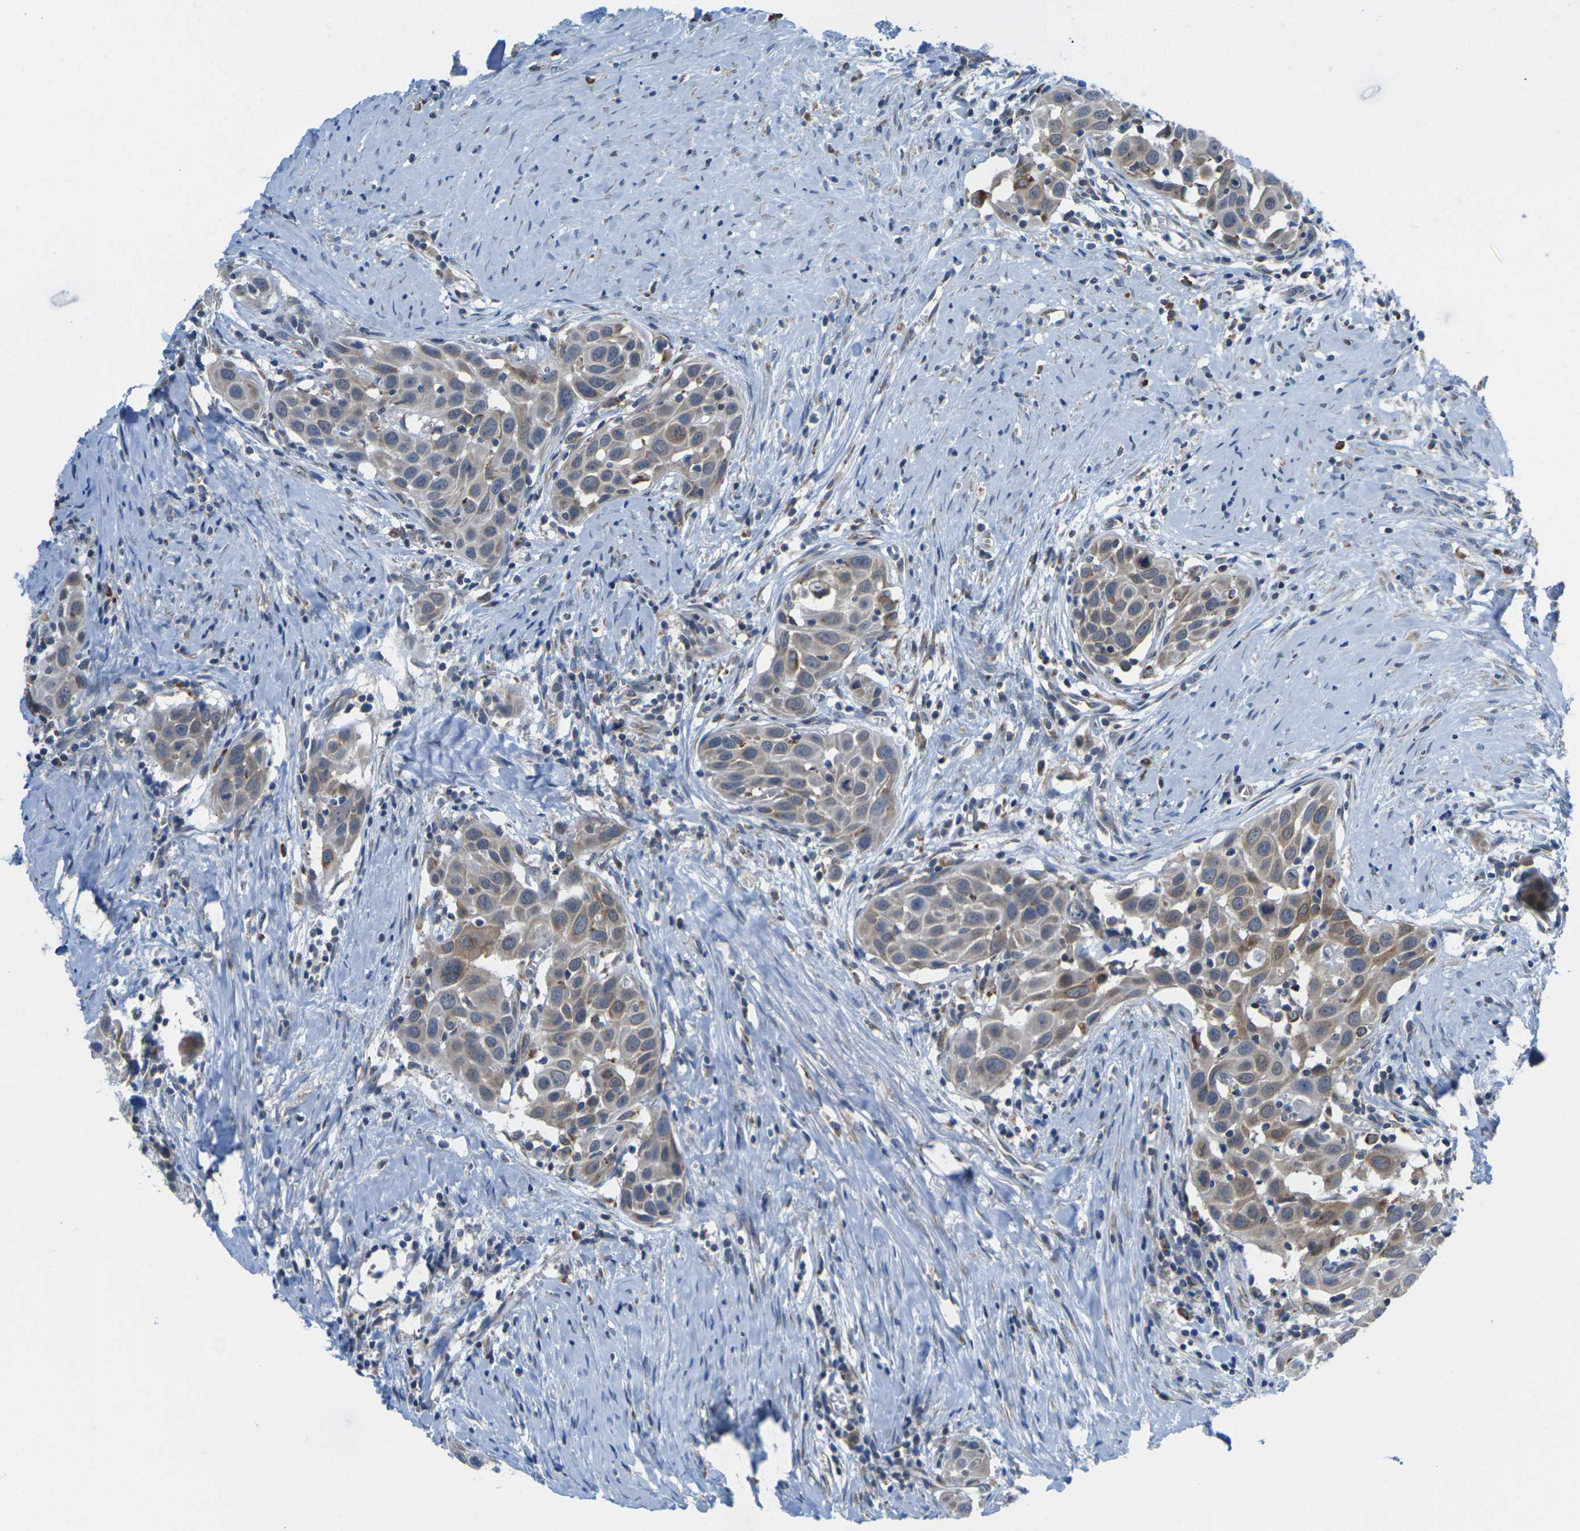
{"staining": {"intensity": "moderate", "quantity": "<25%", "location": "cytoplasmic/membranous"}, "tissue": "head and neck cancer", "cell_type": "Tumor cells", "image_type": "cancer", "snomed": [{"axis": "morphology", "description": "Squamous cell carcinoma, NOS"}, {"axis": "topography", "description": "Oral tissue"}, {"axis": "topography", "description": "Head-Neck"}], "caption": "The immunohistochemical stain labels moderate cytoplasmic/membranous staining in tumor cells of head and neck cancer (squamous cell carcinoma) tissue. The protein is stained brown, and the nuclei are stained in blue (DAB IHC with brightfield microscopy, high magnification).", "gene": "PDZK1IP1", "patient": {"sex": "female", "age": 50}}